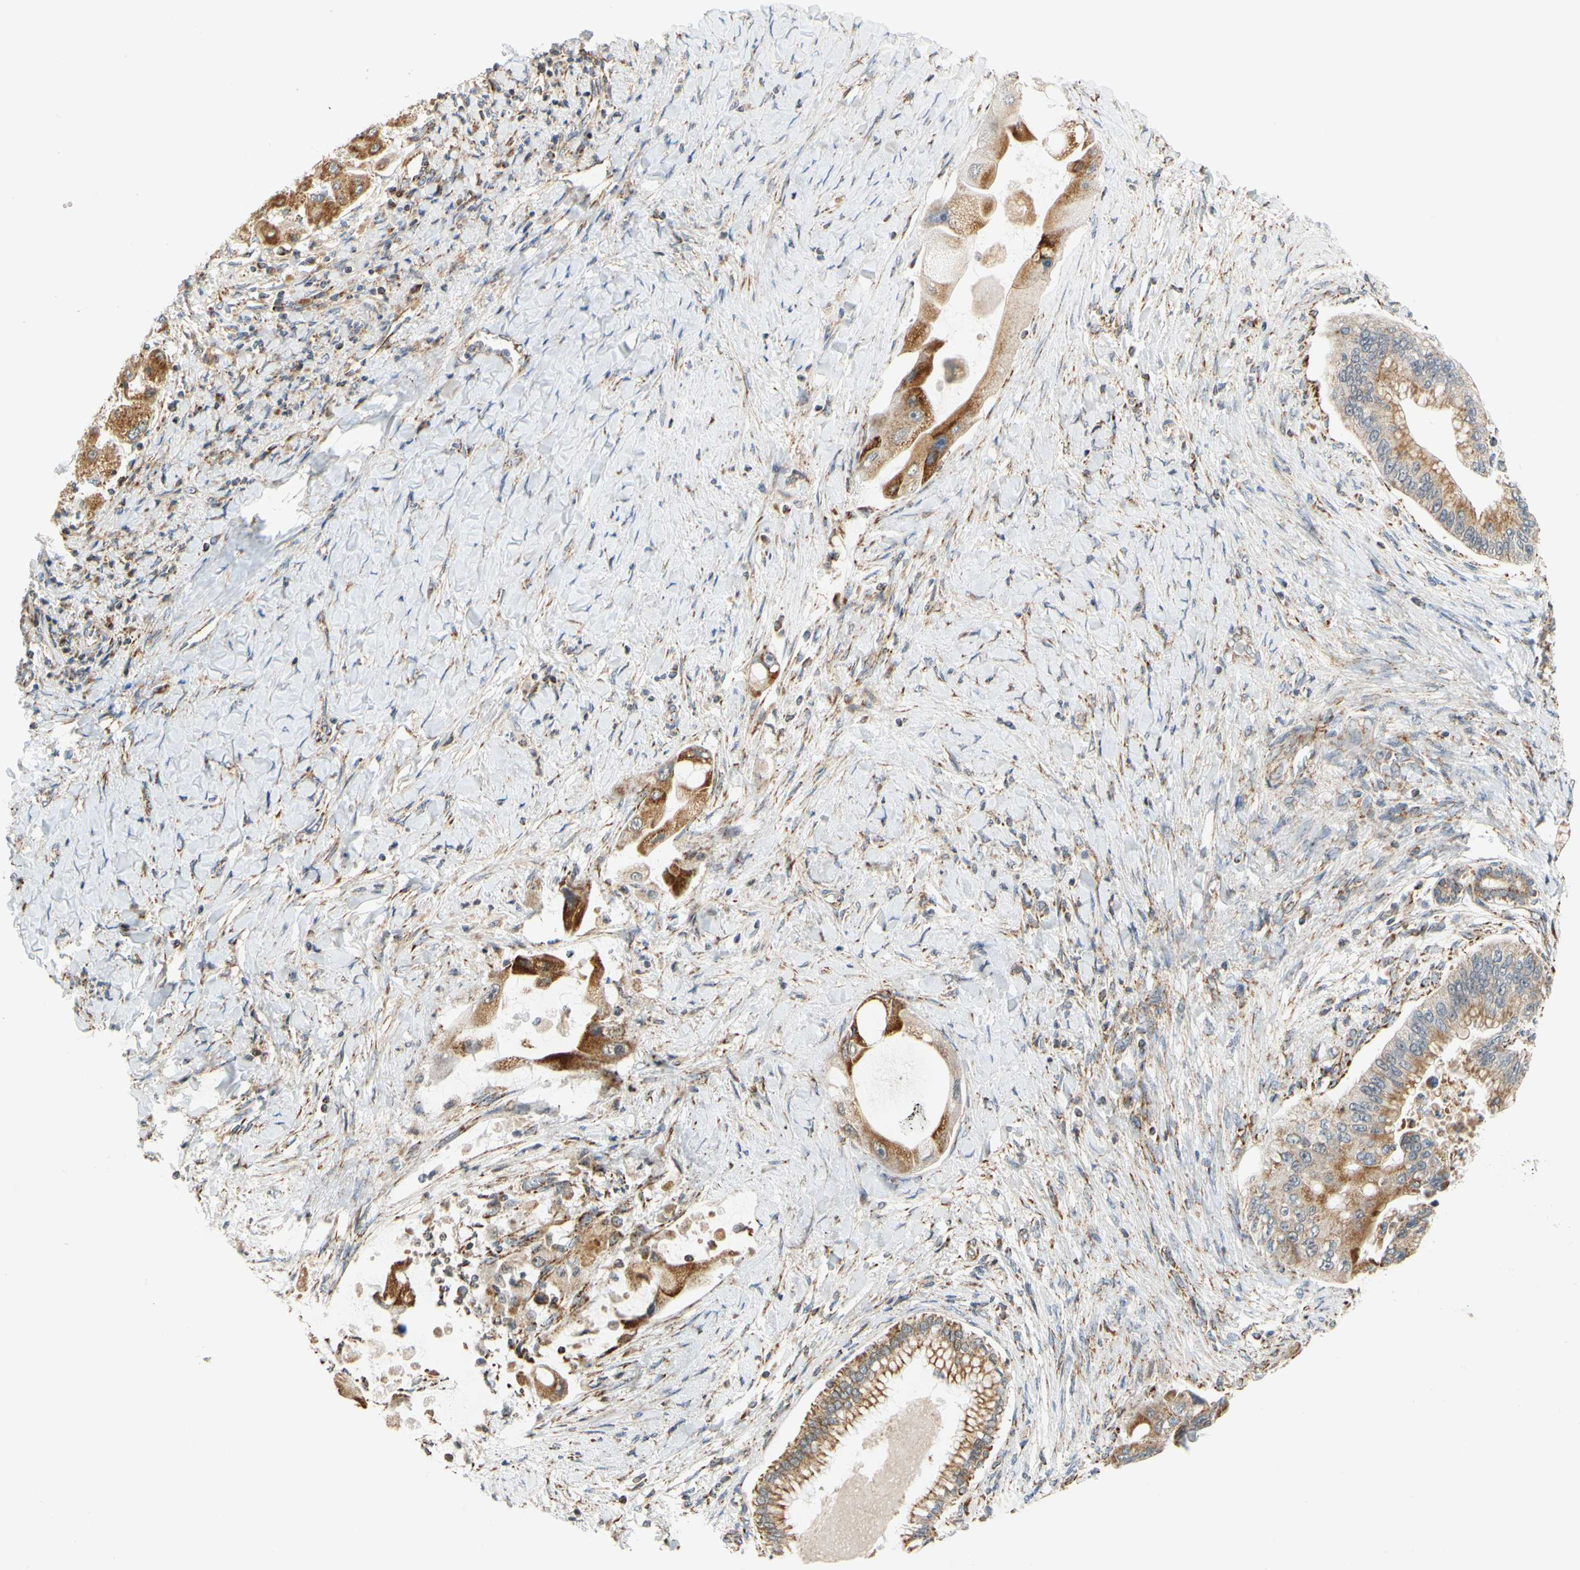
{"staining": {"intensity": "strong", "quantity": ">75%", "location": "cytoplasmic/membranous"}, "tissue": "liver cancer", "cell_type": "Tumor cells", "image_type": "cancer", "snomed": [{"axis": "morphology", "description": "Normal tissue, NOS"}, {"axis": "morphology", "description": "Cholangiocarcinoma"}, {"axis": "topography", "description": "Liver"}, {"axis": "topography", "description": "Peripheral nerve tissue"}], "caption": "This is an image of IHC staining of liver cancer, which shows strong staining in the cytoplasmic/membranous of tumor cells.", "gene": "SFXN3", "patient": {"sex": "male", "age": 50}}